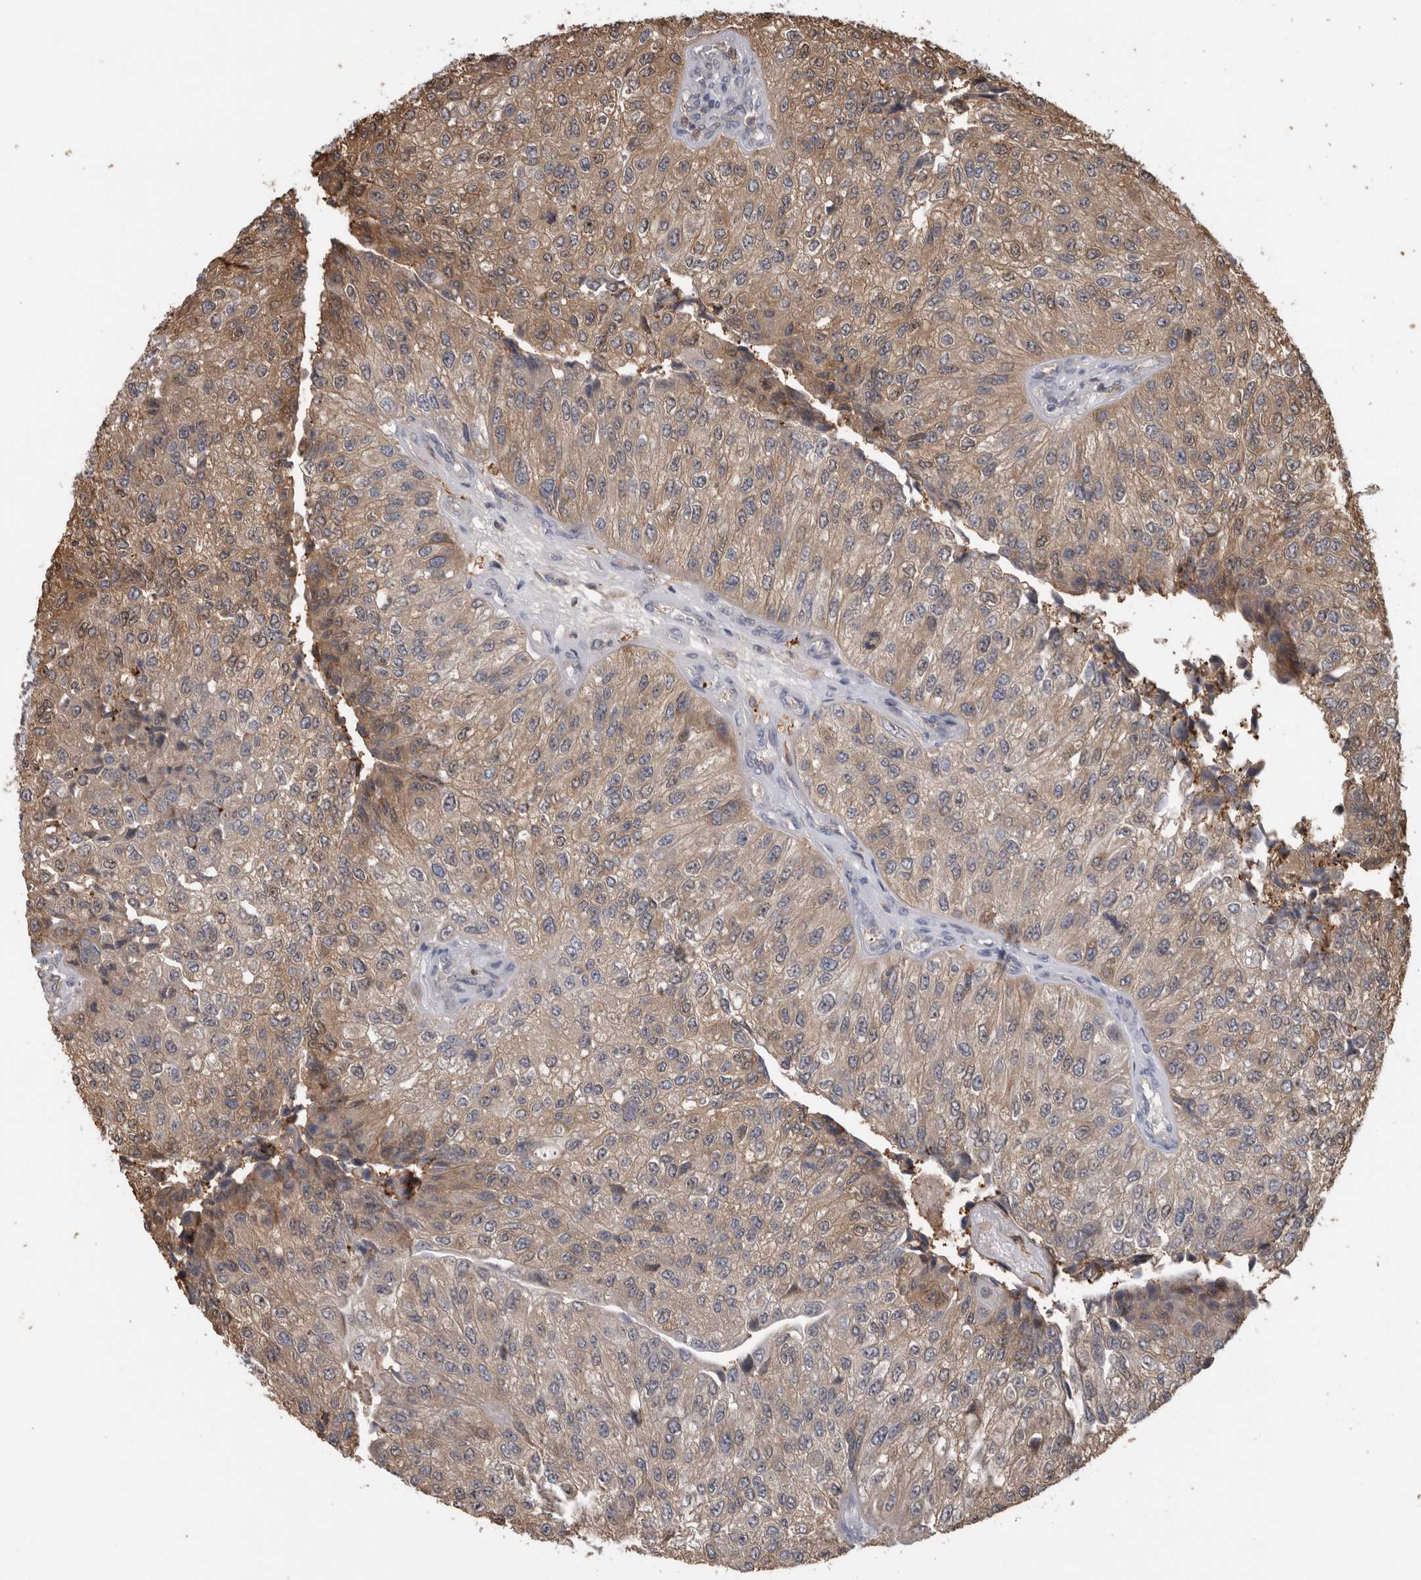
{"staining": {"intensity": "weak", "quantity": ">75%", "location": "cytoplasmic/membranous"}, "tissue": "urothelial cancer", "cell_type": "Tumor cells", "image_type": "cancer", "snomed": [{"axis": "morphology", "description": "Urothelial carcinoma, High grade"}, {"axis": "topography", "description": "Kidney"}, {"axis": "topography", "description": "Urinary bladder"}], "caption": "This photomicrograph reveals urothelial cancer stained with immunohistochemistry to label a protein in brown. The cytoplasmic/membranous of tumor cells show weak positivity for the protein. Nuclei are counter-stained blue.", "gene": "USH1G", "patient": {"sex": "male", "age": 77}}